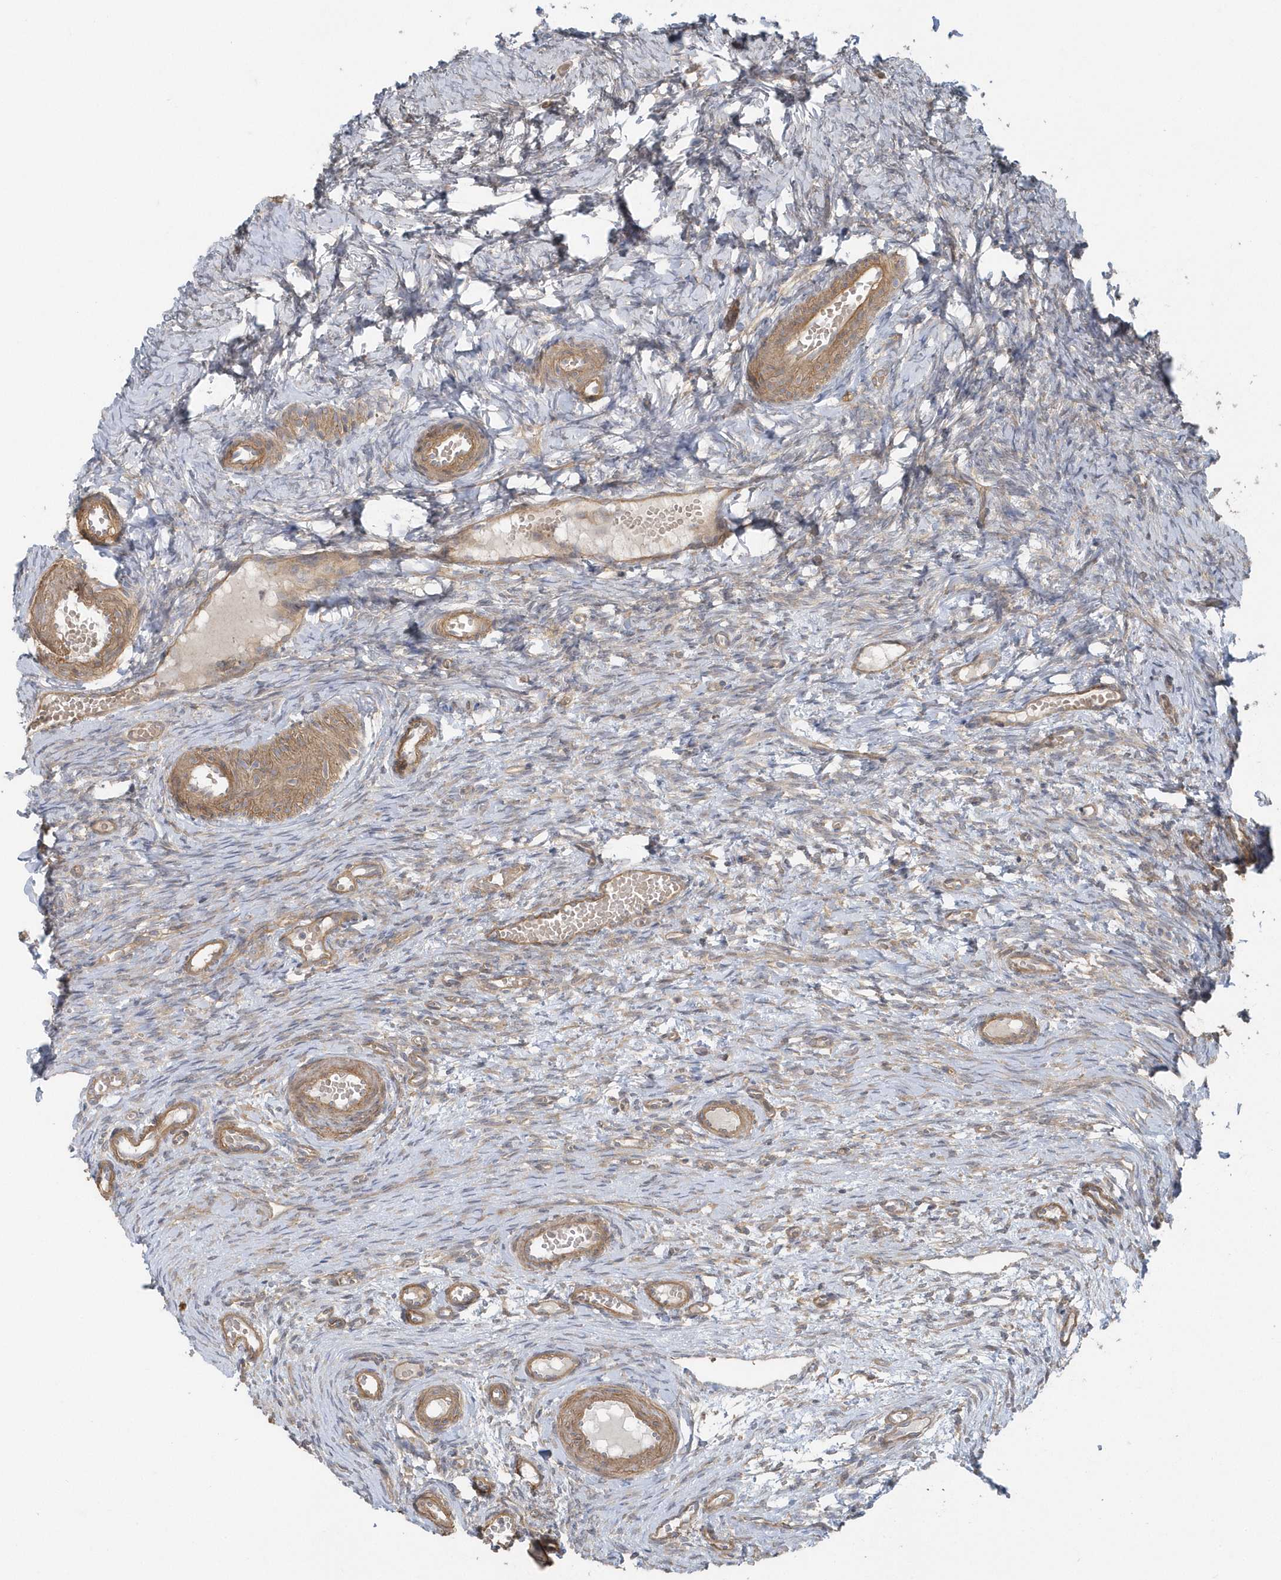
{"staining": {"intensity": "weak", "quantity": "<25%", "location": "cytoplasmic/membranous"}, "tissue": "ovary", "cell_type": "Ovarian stroma cells", "image_type": "normal", "snomed": [{"axis": "morphology", "description": "Adenocarcinoma, NOS"}, {"axis": "topography", "description": "Endometrium"}], "caption": "Immunohistochemistry (IHC) histopathology image of benign ovary: human ovary stained with DAB exhibits no significant protein expression in ovarian stroma cells.", "gene": "ACTR1A", "patient": {"sex": "female", "age": 32}}